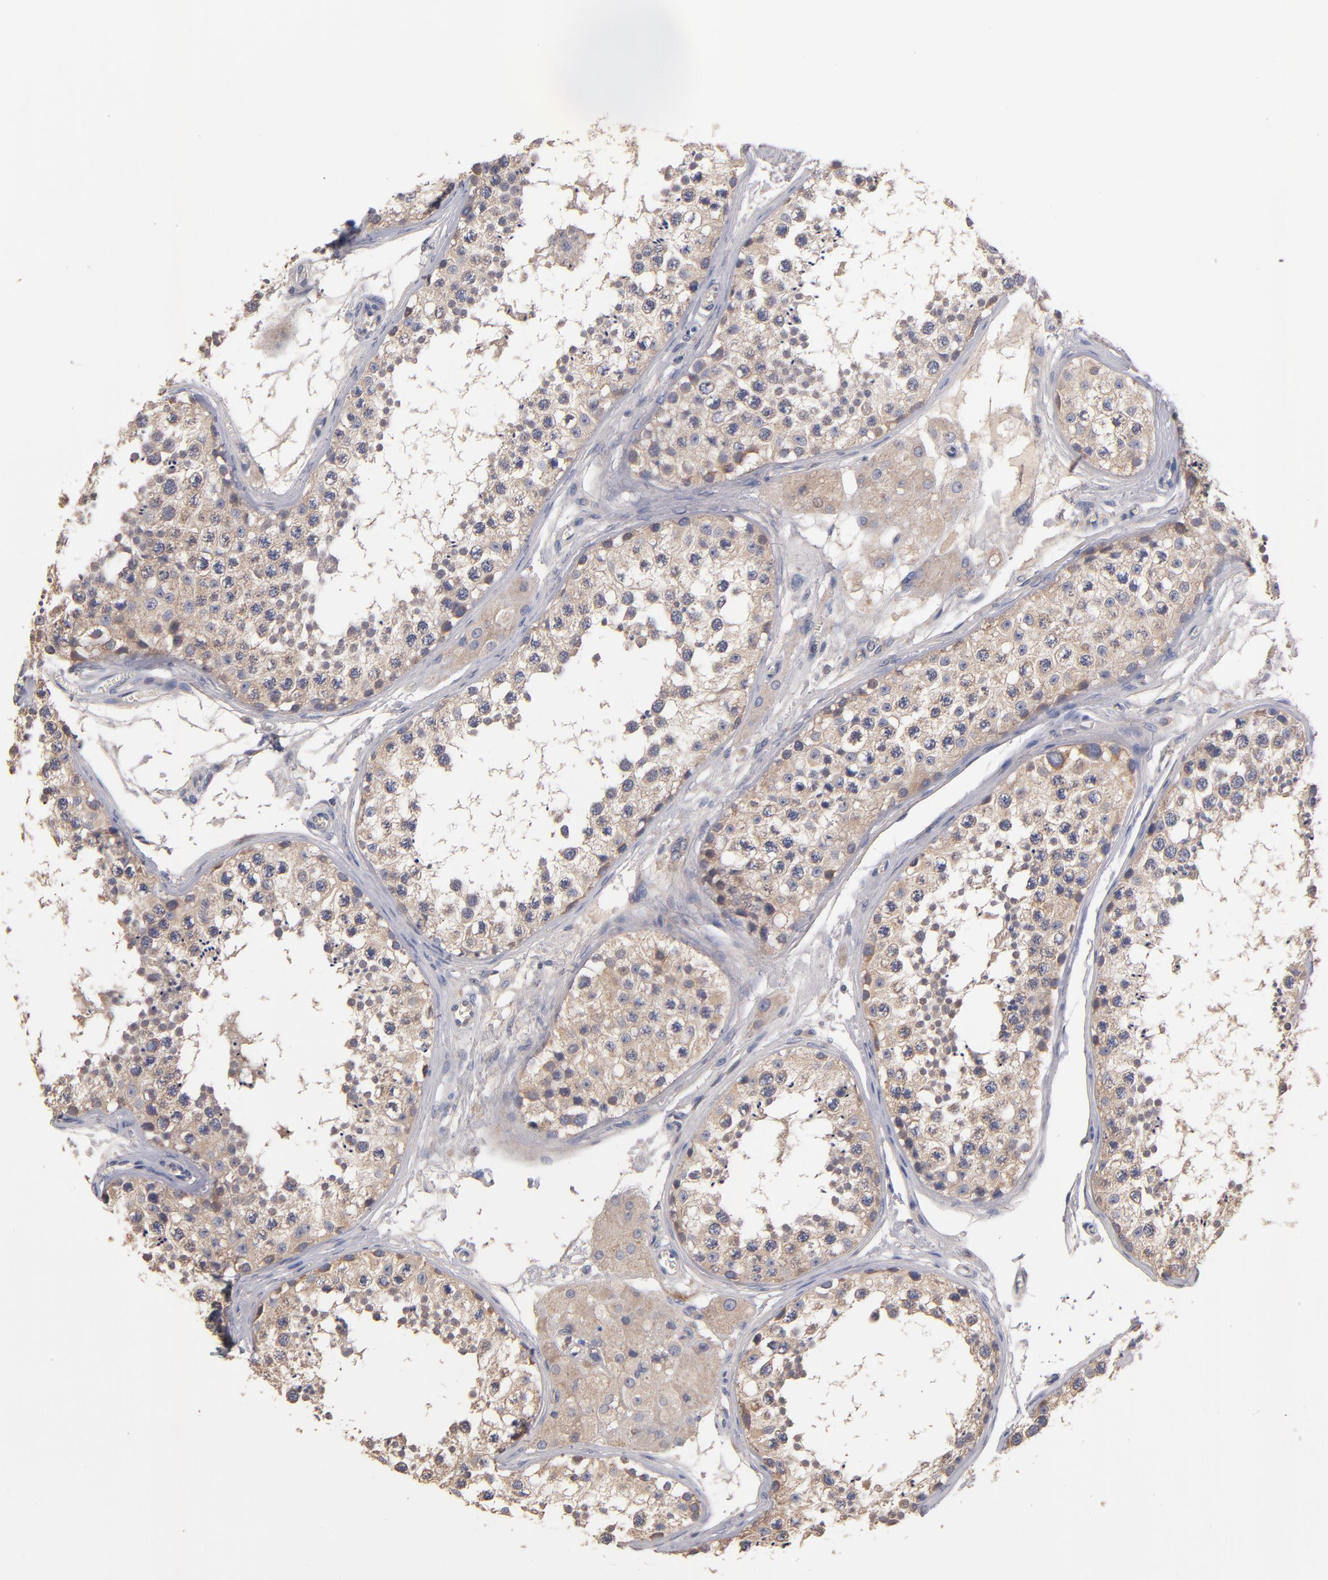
{"staining": {"intensity": "weak", "quantity": ">75%", "location": "cytoplasmic/membranous"}, "tissue": "testis", "cell_type": "Cells in seminiferous ducts", "image_type": "normal", "snomed": [{"axis": "morphology", "description": "Normal tissue, NOS"}, {"axis": "topography", "description": "Testis"}], "caption": "Protein expression analysis of unremarkable testis demonstrates weak cytoplasmic/membranous positivity in about >75% of cells in seminiferous ducts. The protein of interest is stained brown, and the nuclei are stained in blue (DAB (3,3'-diaminobenzidine) IHC with brightfield microscopy, high magnification).", "gene": "DACT1", "patient": {"sex": "male", "age": 57}}